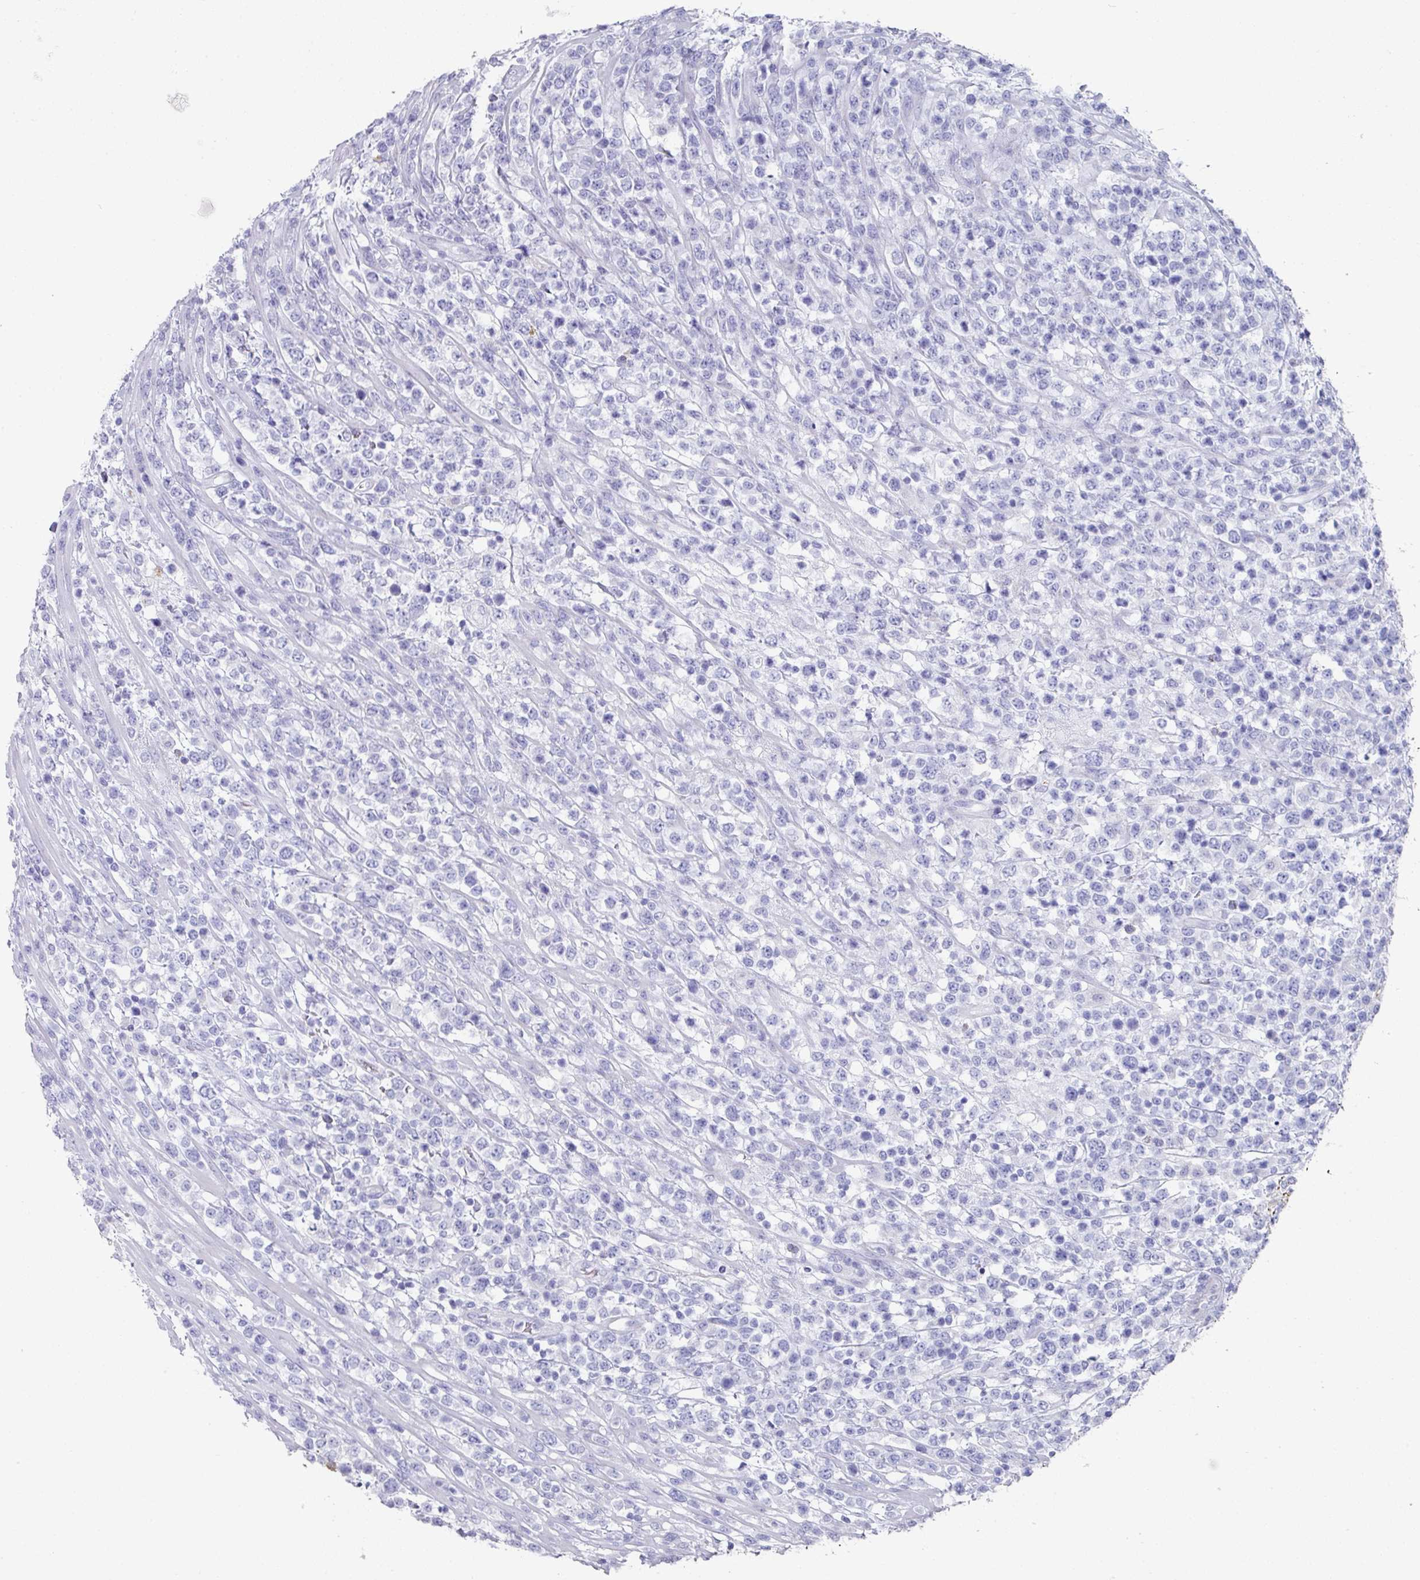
{"staining": {"intensity": "negative", "quantity": "none", "location": "none"}, "tissue": "lymphoma", "cell_type": "Tumor cells", "image_type": "cancer", "snomed": [{"axis": "morphology", "description": "Malignant lymphoma, non-Hodgkin's type, High grade"}, {"axis": "topography", "description": "Colon"}], "caption": "Immunohistochemistry (IHC) micrograph of neoplastic tissue: human lymphoma stained with DAB shows no significant protein staining in tumor cells.", "gene": "SETBP1", "patient": {"sex": "female", "age": 53}}